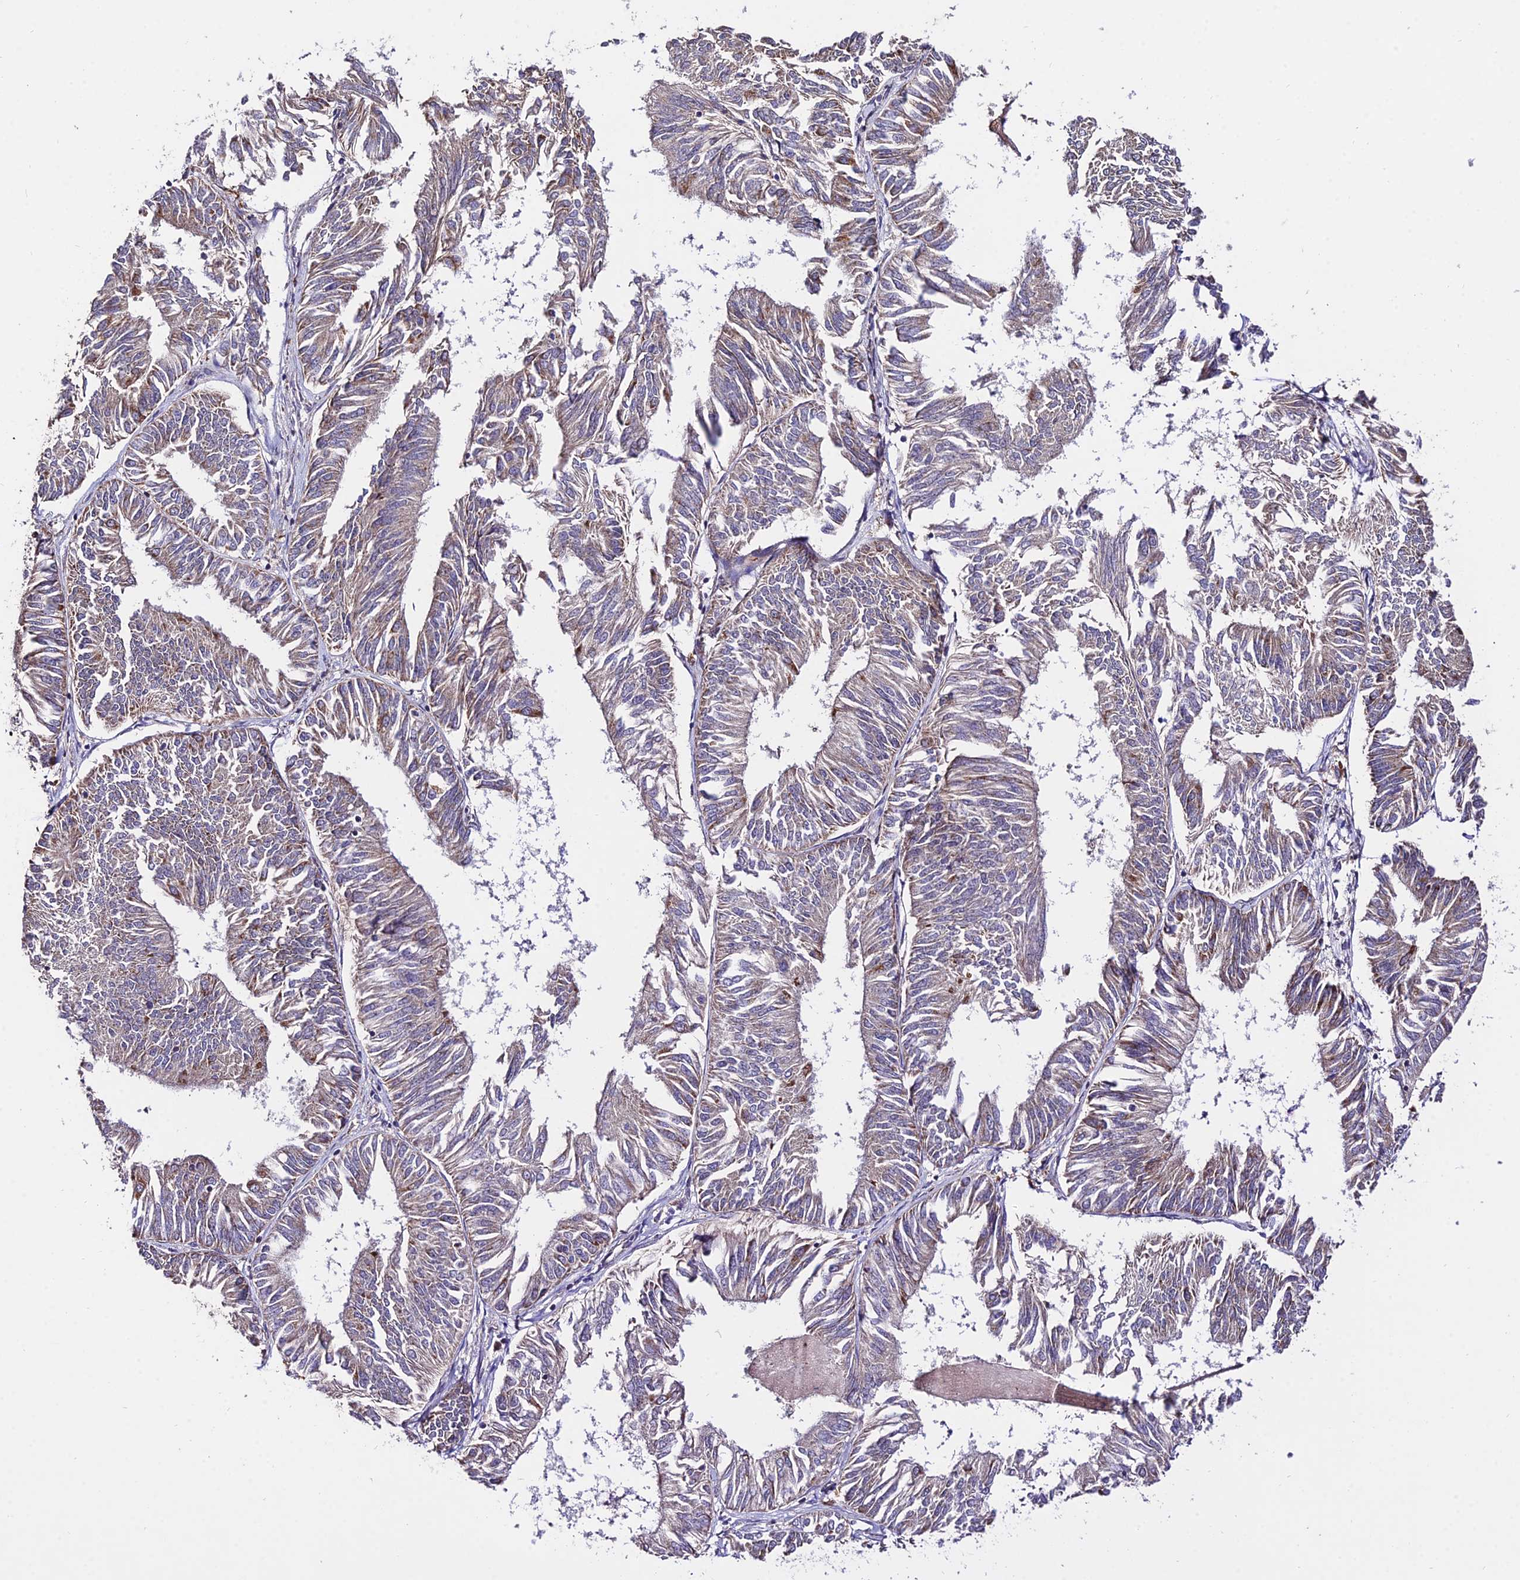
{"staining": {"intensity": "weak", "quantity": "<25%", "location": "cytoplasmic/membranous"}, "tissue": "endometrial cancer", "cell_type": "Tumor cells", "image_type": "cancer", "snomed": [{"axis": "morphology", "description": "Adenocarcinoma, NOS"}, {"axis": "topography", "description": "Endometrium"}], "caption": "Immunohistochemical staining of human endometrial cancer shows no significant expression in tumor cells. (DAB (3,3'-diaminobenzidine) immunohistochemistry (IHC) visualized using brightfield microscopy, high magnification).", "gene": "WDR5B", "patient": {"sex": "female", "age": 58}}